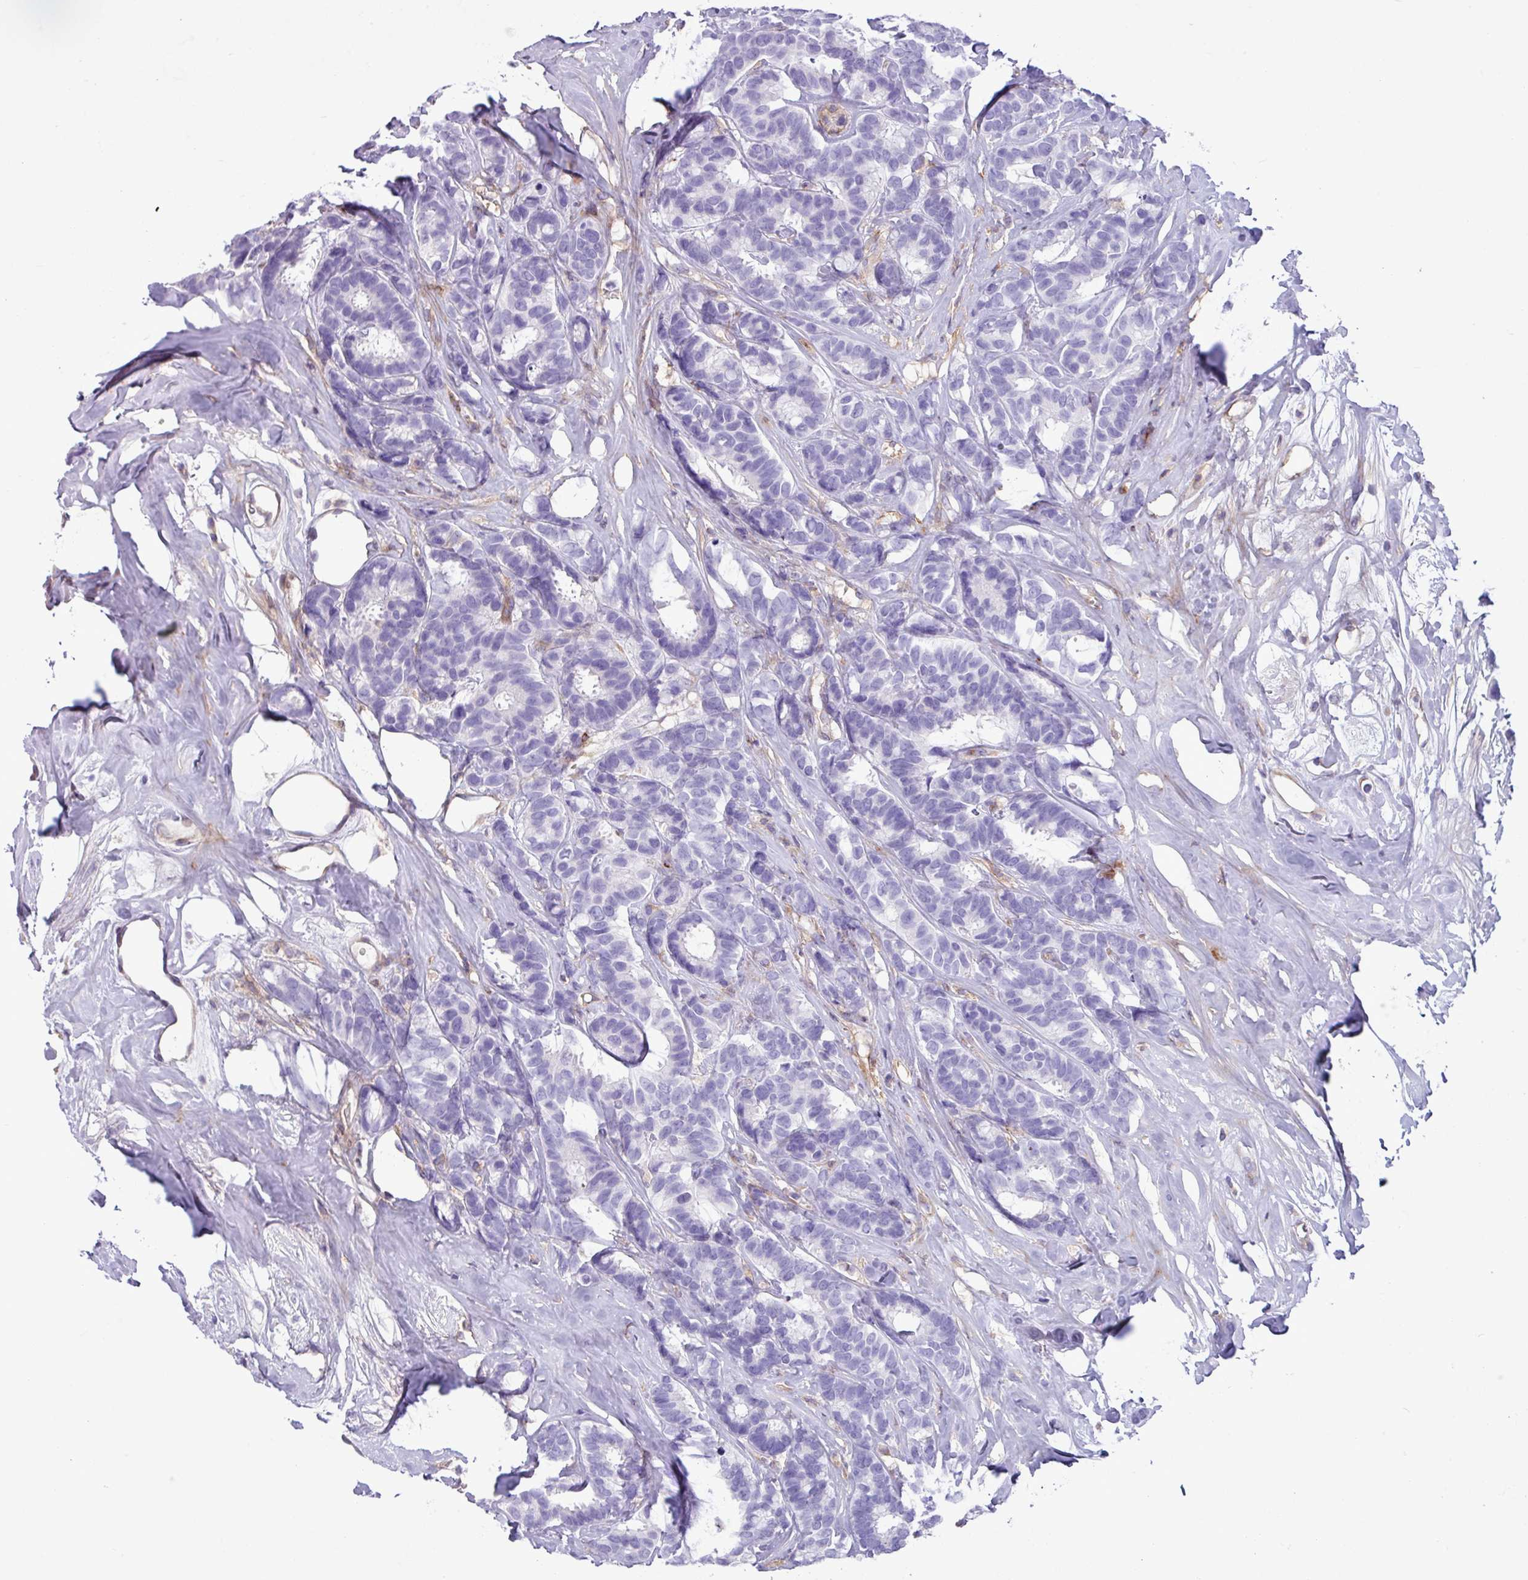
{"staining": {"intensity": "negative", "quantity": "none", "location": "none"}, "tissue": "breast cancer", "cell_type": "Tumor cells", "image_type": "cancer", "snomed": [{"axis": "morphology", "description": "Duct carcinoma"}, {"axis": "topography", "description": "Breast"}], "caption": "Breast infiltrating ductal carcinoma was stained to show a protein in brown. There is no significant staining in tumor cells.", "gene": "KIRREL3", "patient": {"sex": "female", "age": 87}}